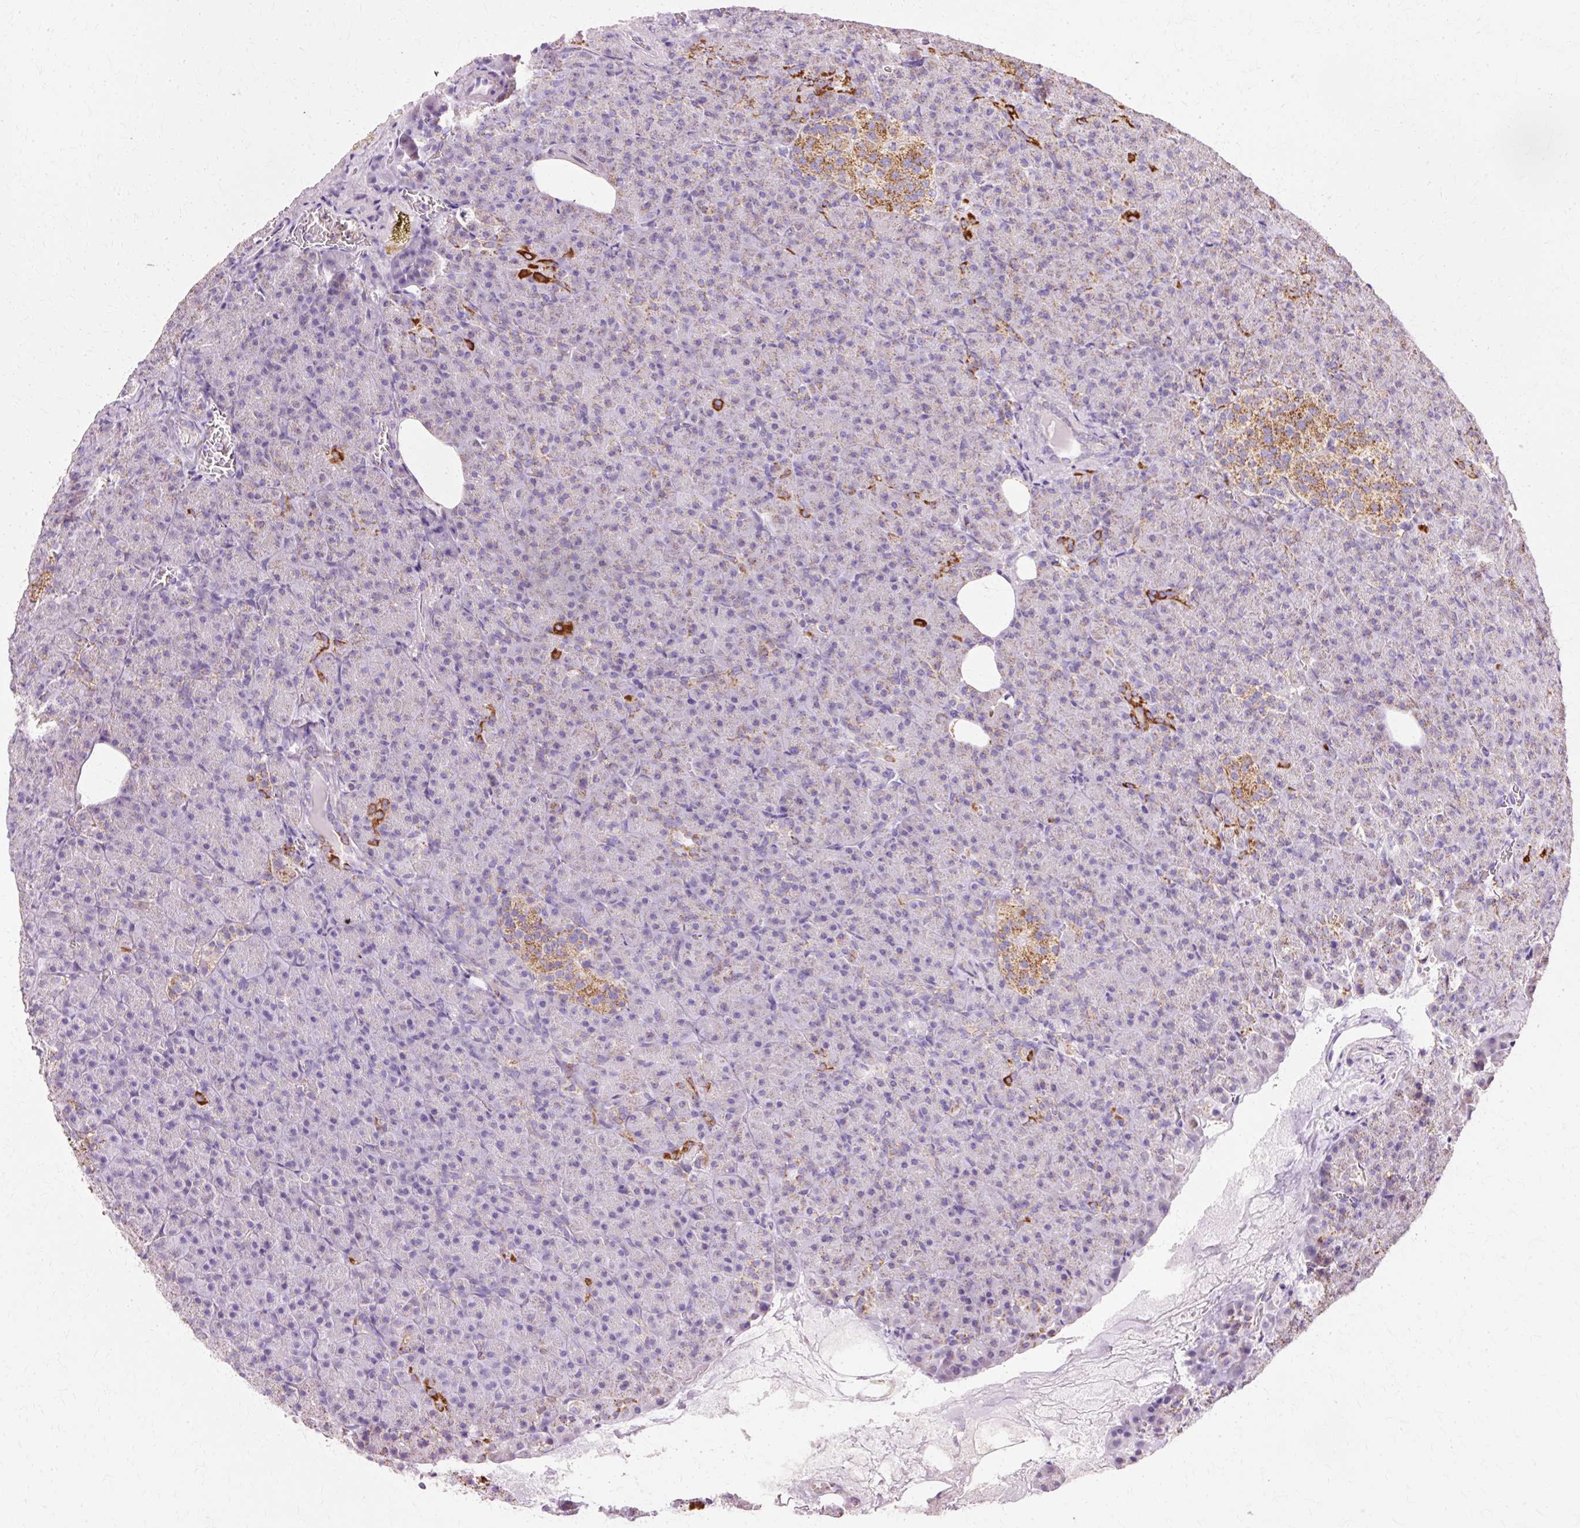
{"staining": {"intensity": "moderate", "quantity": "25%-75%", "location": "cytoplasmic/membranous"}, "tissue": "pancreas", "cell_type": "Exocrine glandular cells", "image_type": "normal", "snomed": [{"axis": "morphology", "description": "Normal tissue, NOS"}, {"axis": "topography", "description": "Pancreas"}], "caption": "Pancreas stained with immunohistochemistry (IHC) exhibits moderate cytoplasmic/membranous positivity in about 25%-75% of exocrine glandular cells.", "gene": "ATP5PO", "patient": {"sex": "female", "age": 74}}